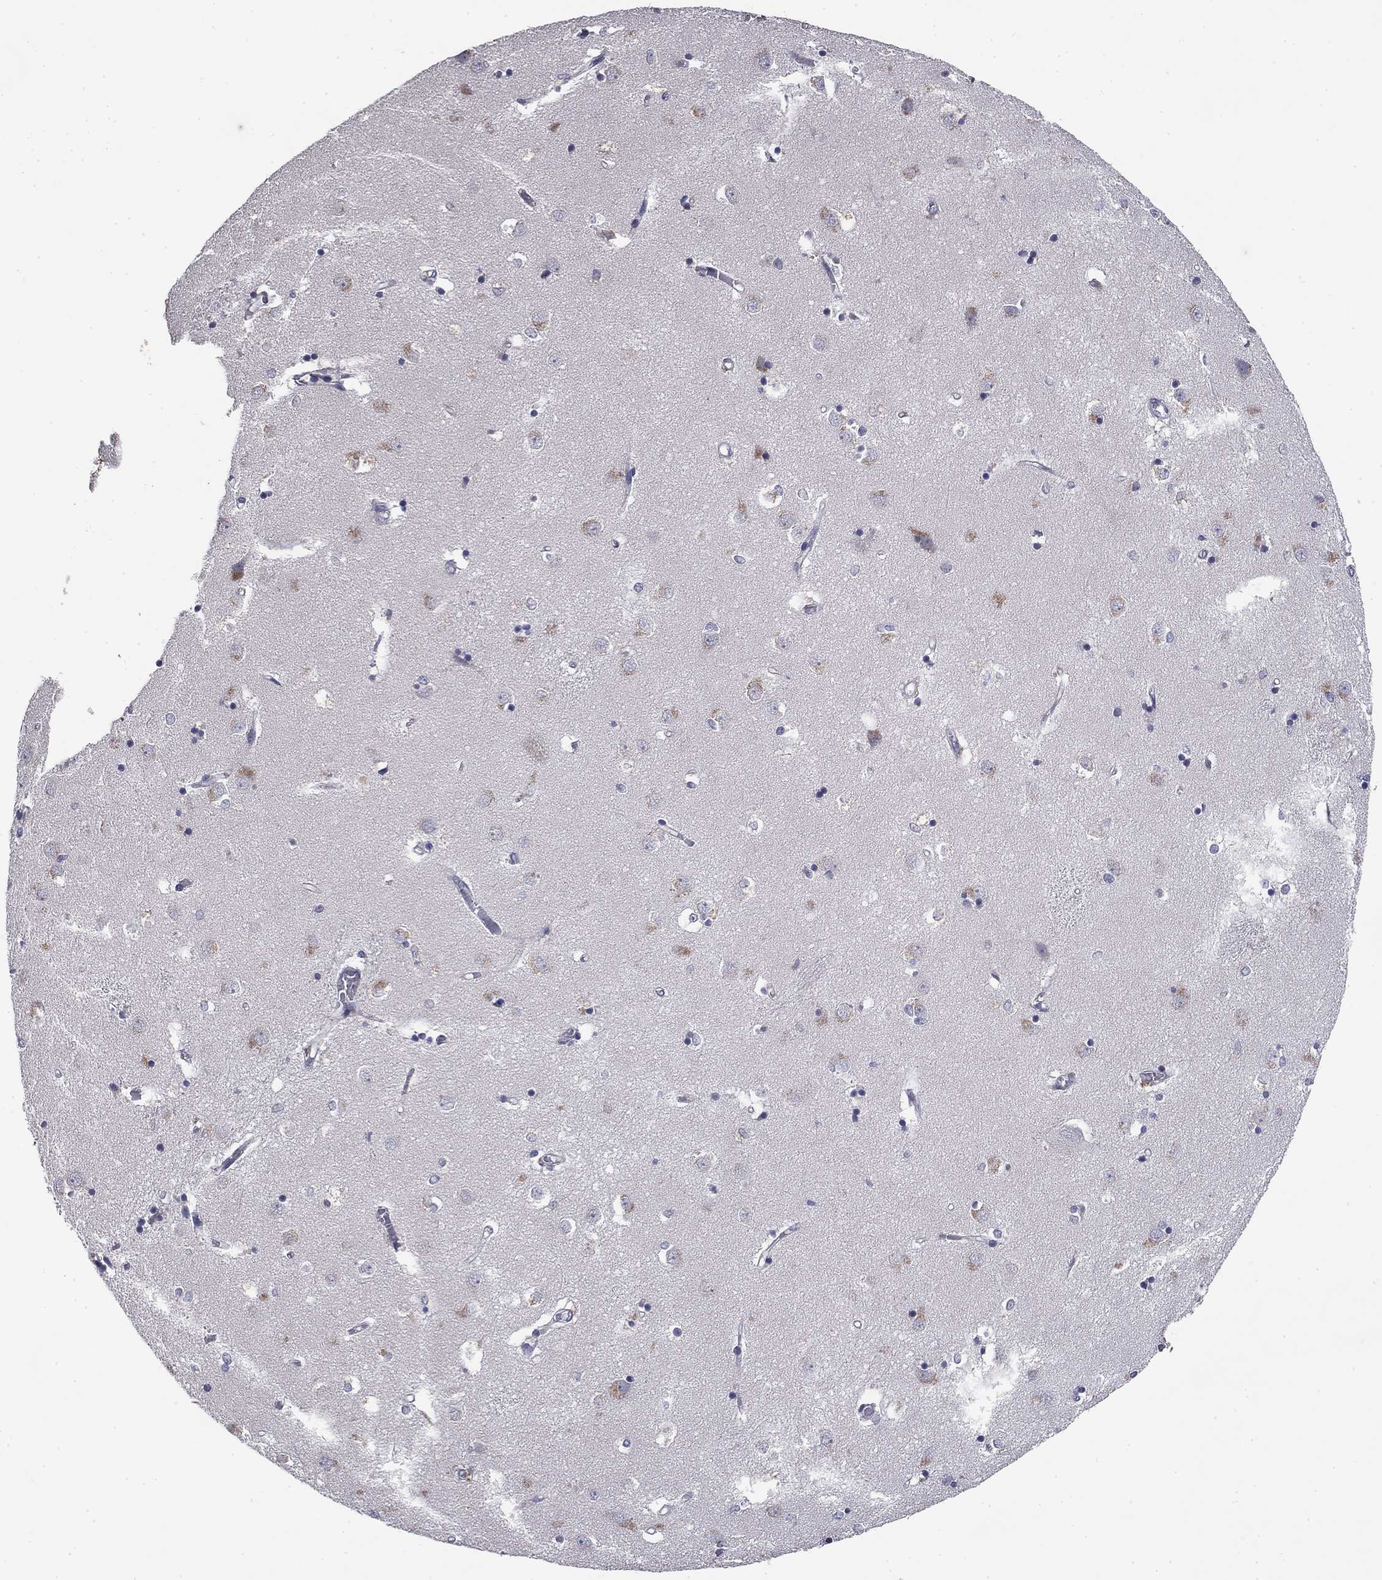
{"staining": {"intensity": "negative", "quantity": "none", "location": "none"}, "tissue": "caudate", "cell_type": "Glial cells", "image_type": "normal", "snomed": [{"axis": "morphology", "description": "Normal tissue, NOS"}, {"axis": "topography", "description": "Lateral ventricle wall"}], "caption": "High magnification brightfield microscopy of unremarkable caudate stained with DAB (3,3'-diaminobenzidine) (brown) and counterstained with hematoxylin (blue): glial cells show no significant expression.", "gene": "COL2A1", "patient": {"sex": "male", "age": 54}}